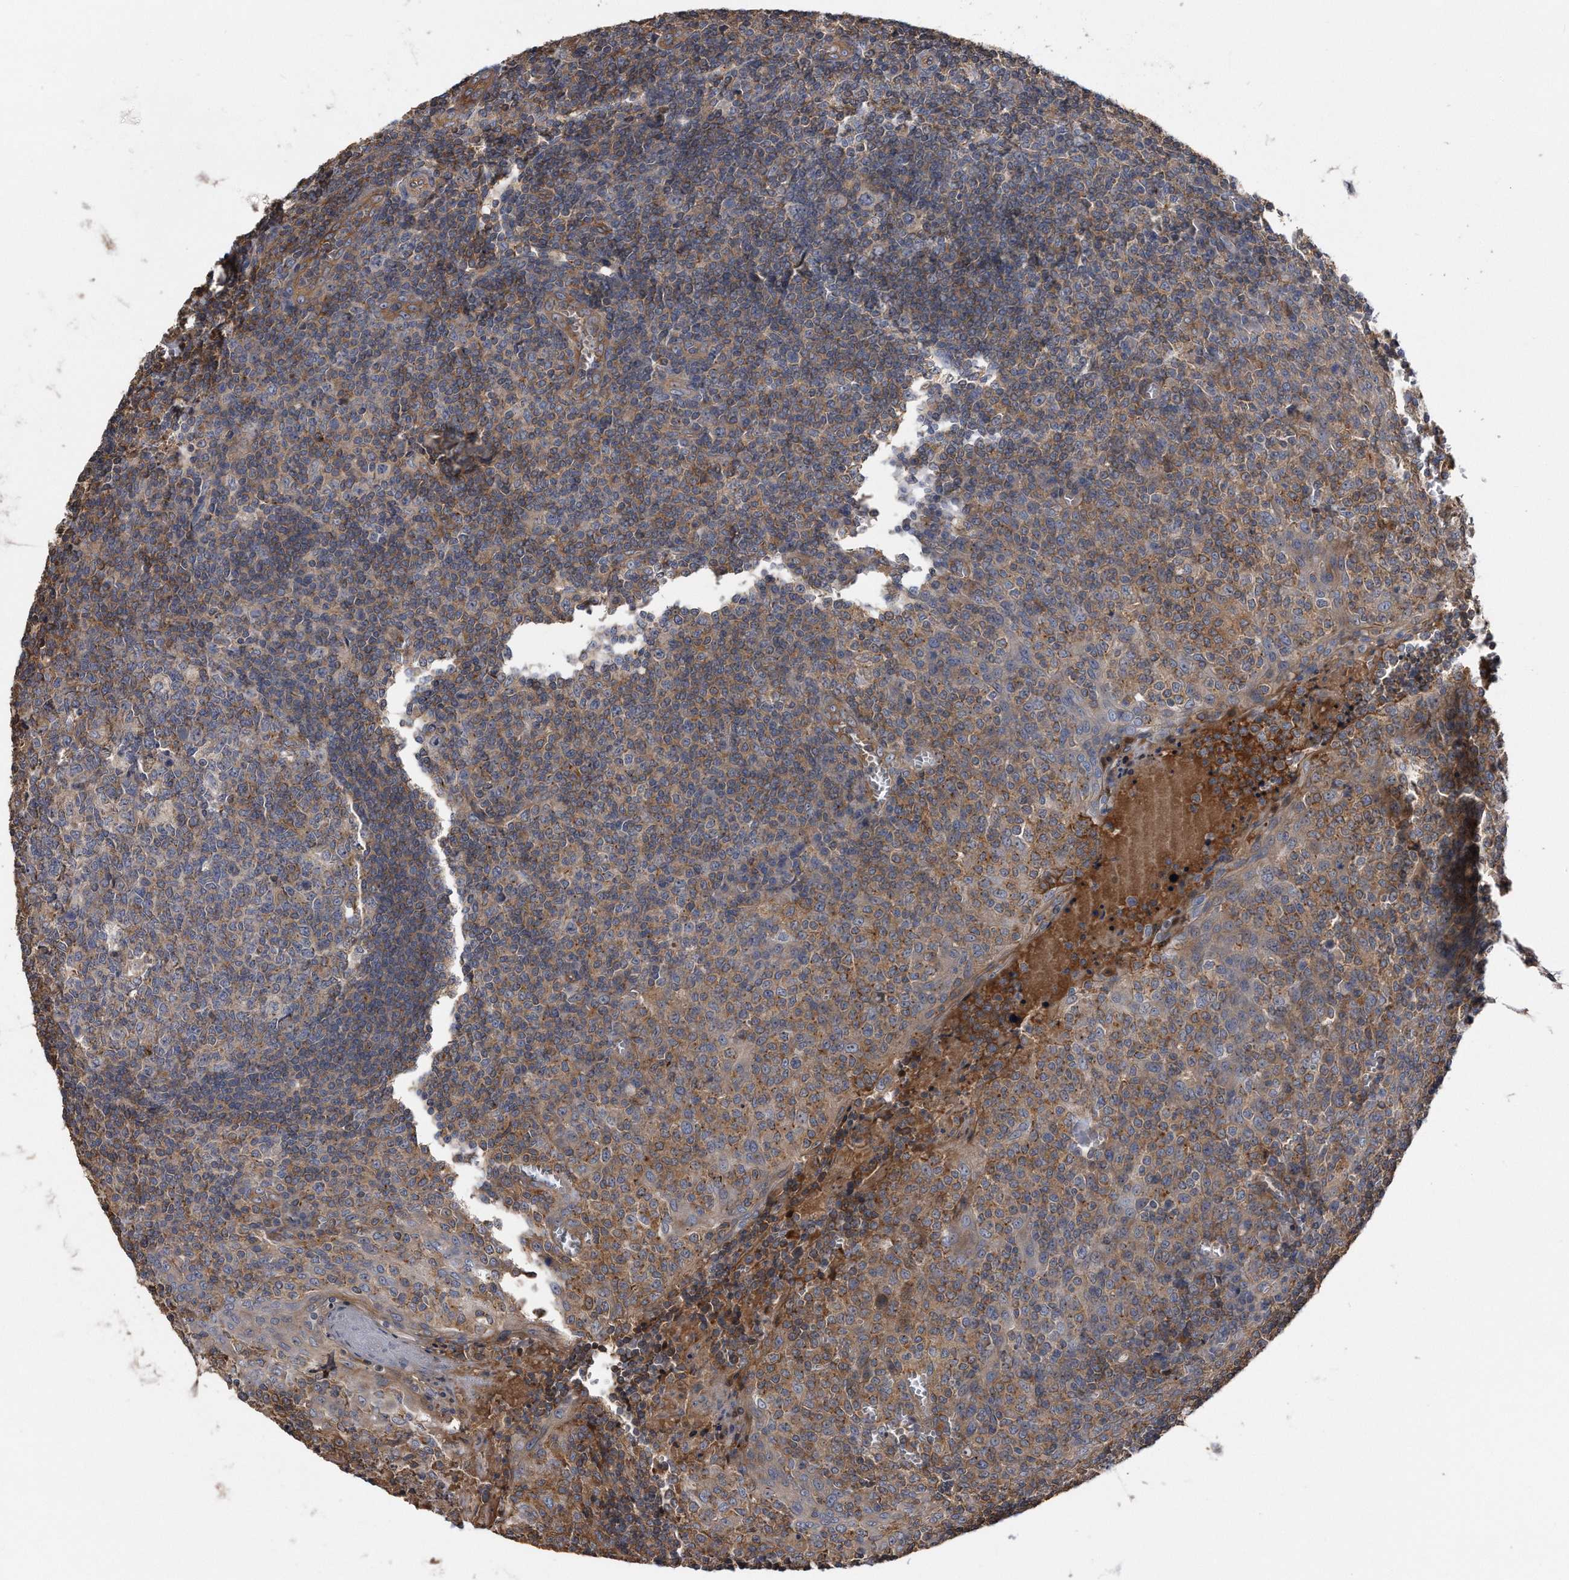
{"staining": {"intensity": "moderate", "quantity": "25%-75%", "location": "cytoplasmic/membranous"}, "tissue": "tonsil", "cell_type": "Germinal center cells", "image_type": "normal", "snomed": [{"axis": "morphology", "description": "Normal tissue, NOS"}, {"axis": "topography", "description": "Tonsil"}], "caption": "Immunohistochemical staining of unremarkable human tonsil exhibits 25%-75% levels of moderate cytoplasmic/membranous protein positivity in about 25%-75% of germinal center cells.", "gene": "KCND3", "patient": {"sex": "female", "age": 19}}